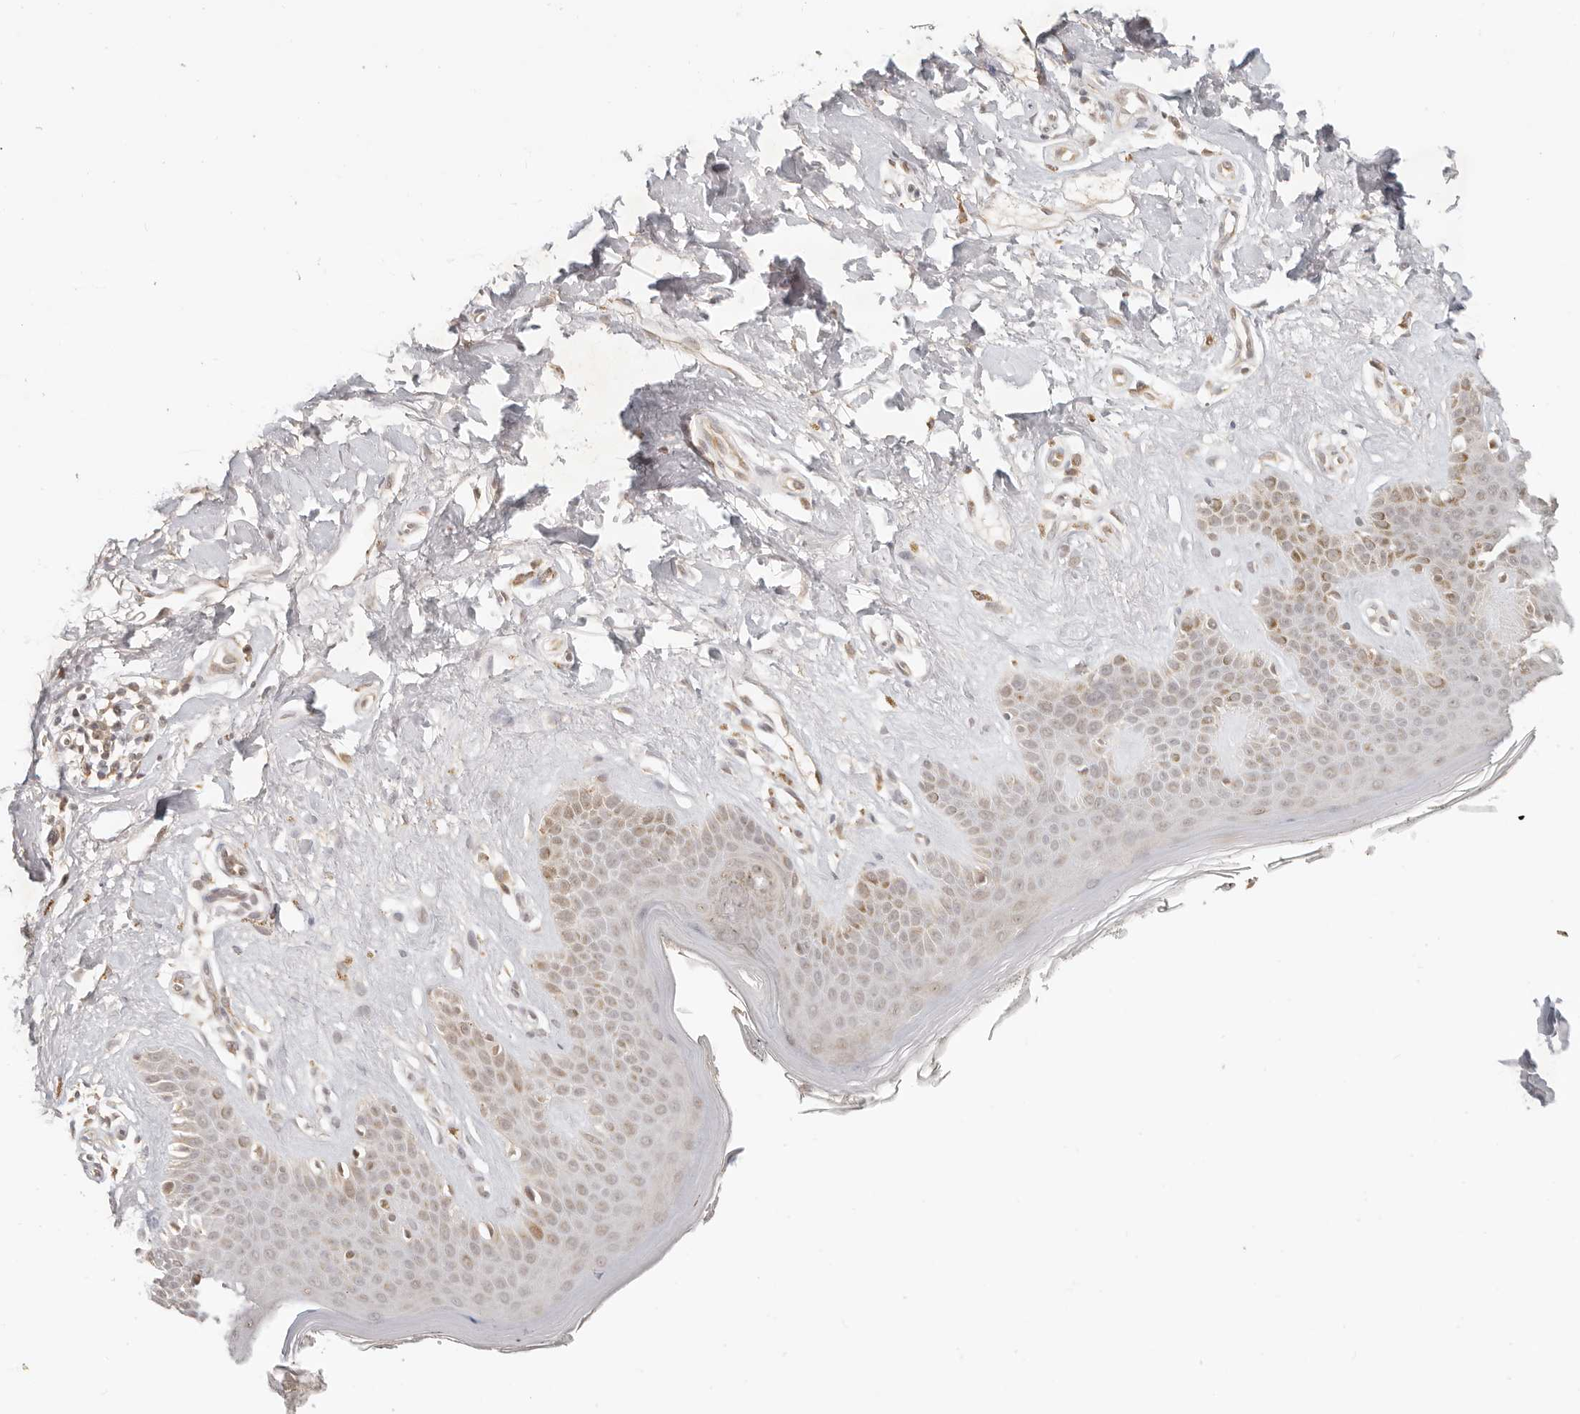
{"staining": {"intensity": "weak", "quantity": ">75%", "location": "cytoplasmic/membranous"}, "tissue": "skin", "cell_type": "Fibroblasts", "image_type": "normal", "snomed": [{"axis": "morphology", "description": "Normal tissue, NOS"}, {"axis": "topography", "description": "Skin"}], "caption": "Immunohistochemical staining of benign skin exhibits low levels of weak cytoplasmic/membranous positivity in about >75% of fibroblasts. Immunohistochemistry stains the protein of interest in brown and the nuclei are stained blue.", "gene": "INTS11", "patient": {"sex": "female", "age": 64}}